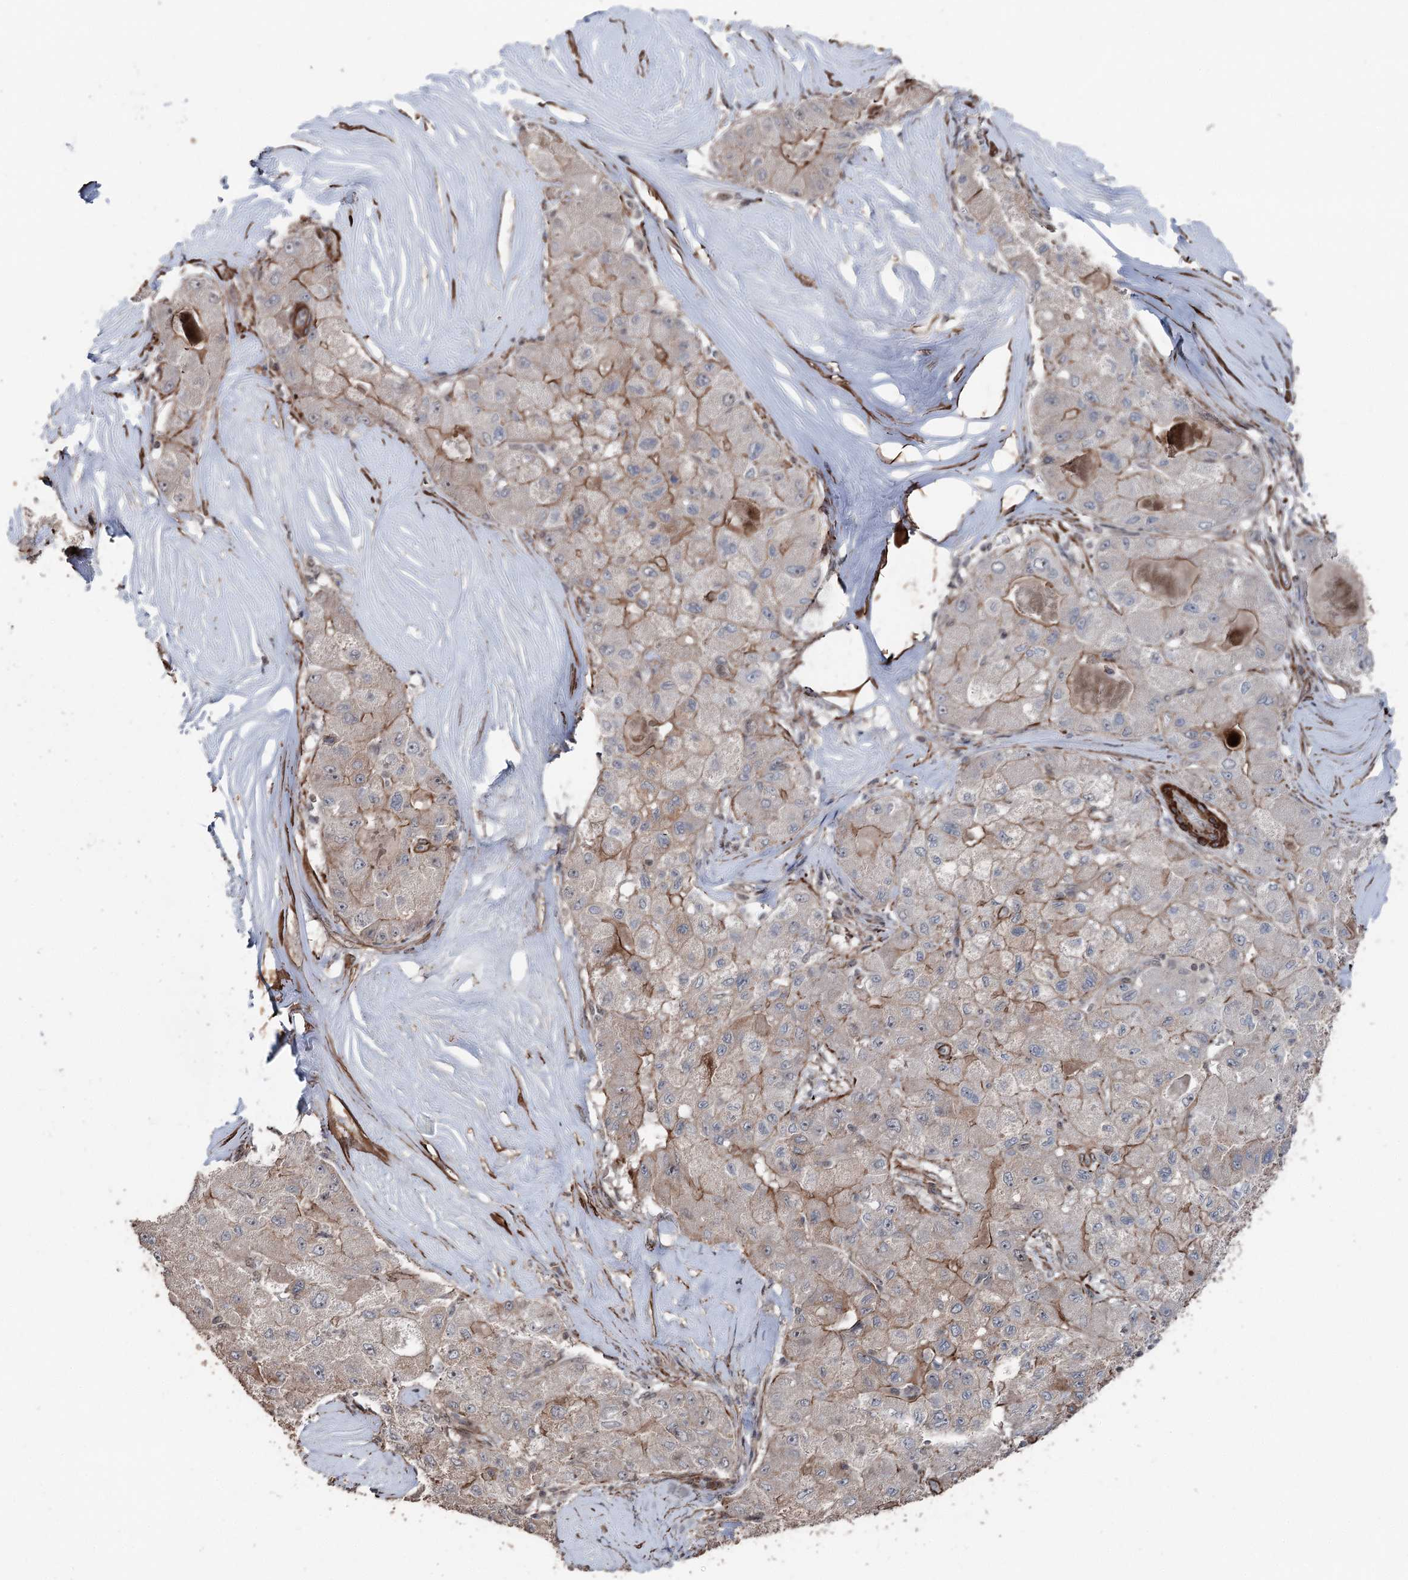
{"staining": {"intensity": "moderate", "quantity": "<25%", "location": "cytoplasmic/membranous"}, "tissue": "liver cancer", "cell_type": "Tumor cells", "image_type": "cancer", "snomed": [{"axis": "morphology", "description": "Carcinoma, Hepatocellular, NOS"}, {"axis": "topography", "description": "Liver"}], "caption": "An image of liver hepatocellular carcinoma stained for a protein displays moderate cytoplasmic/membranous brown staining in tumor cells. The staining was performed using DAB, with brown indicating positive protein expression. Nuclei are stained blue with hematoxylin.", "gene": "CCDC82", "patient": {"sex": "male", "age": 80}}